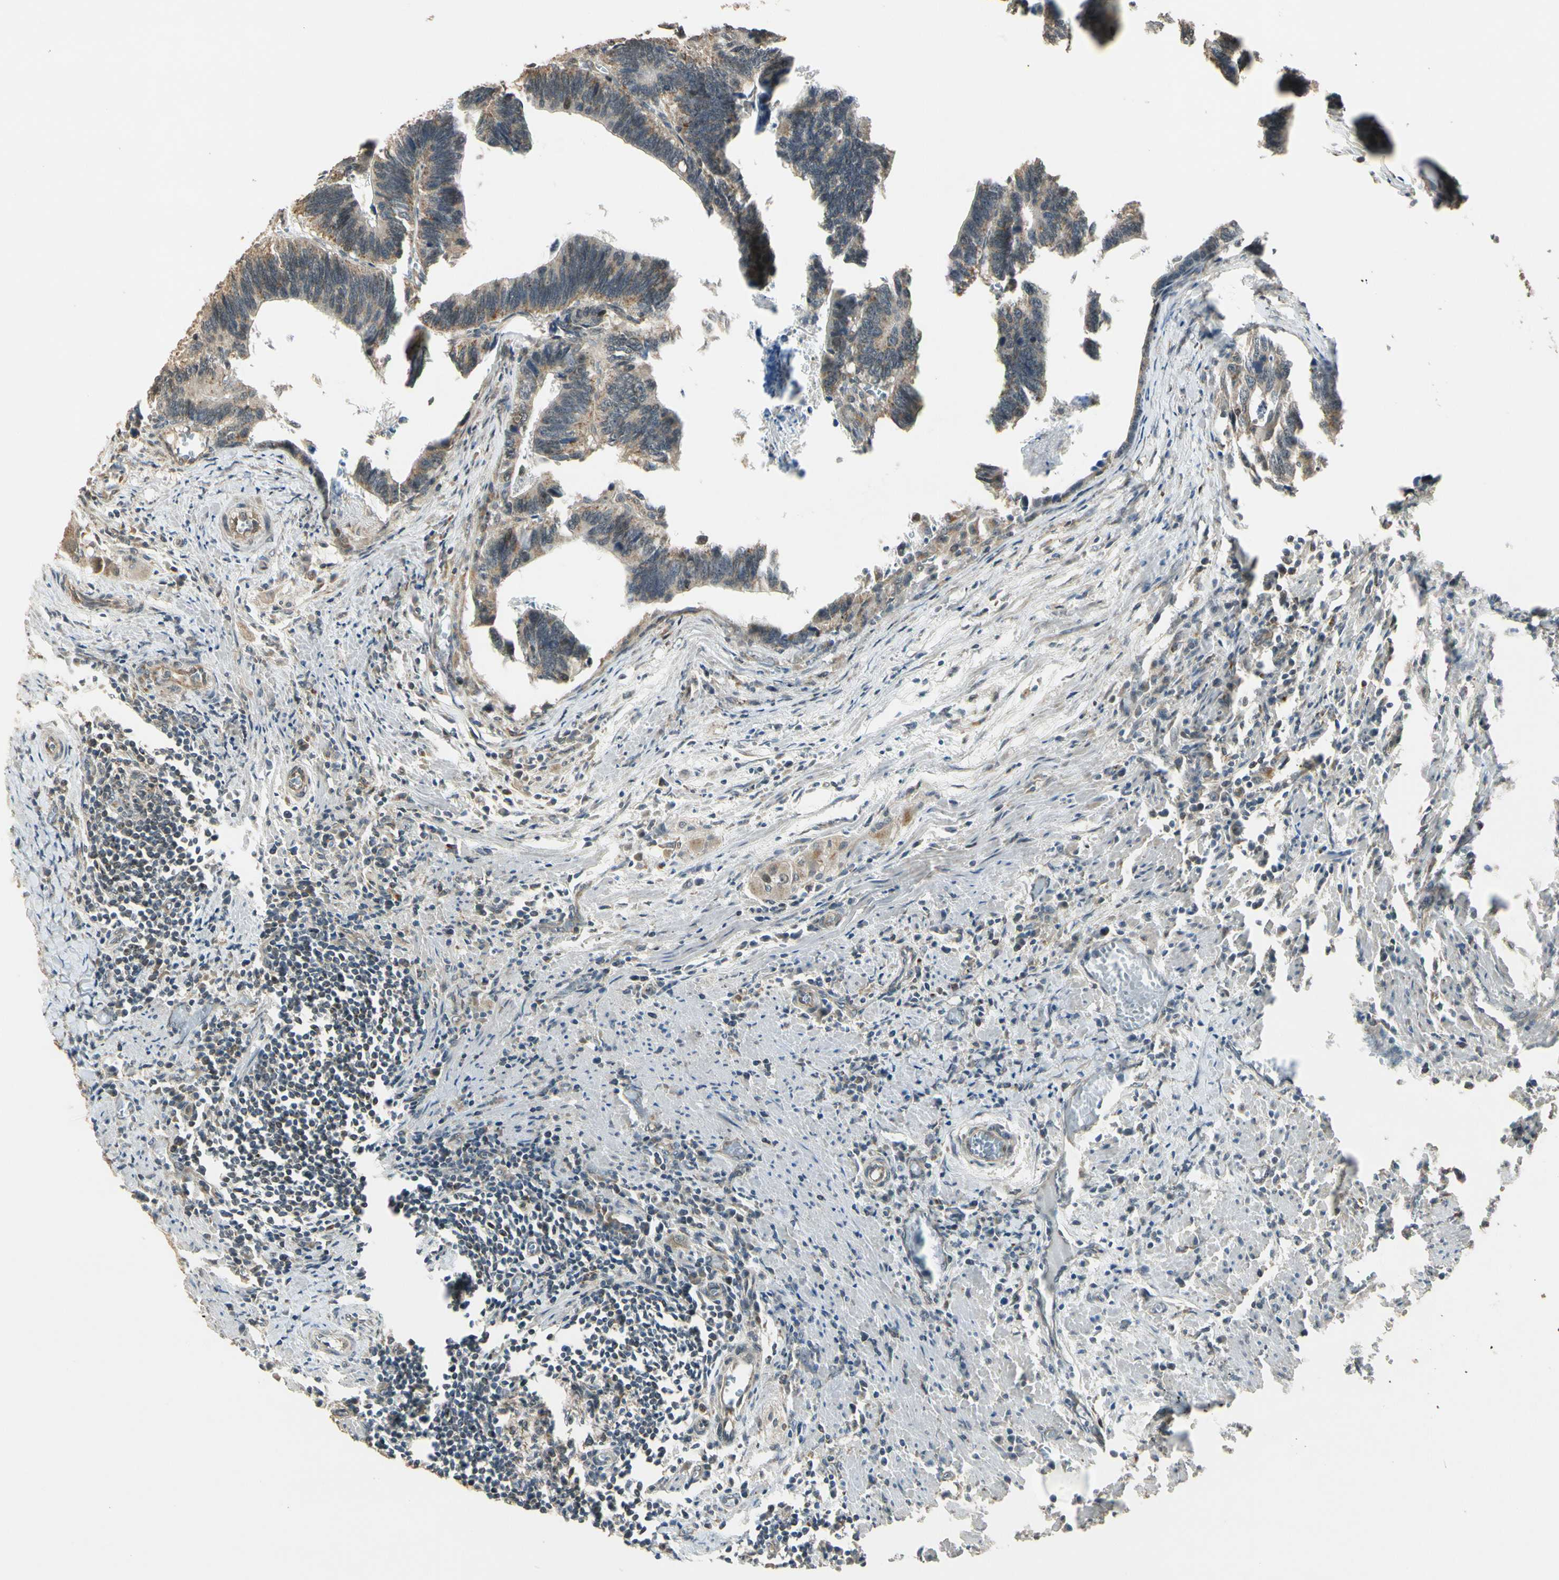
{"staining": {"intensity": "weak", "quantity": "<25%", "location": "cytoplasmic/membranous"}, "tissue": "colorectal cancer", "cell_type": "Tumor cells", "image_type": "cancer", "snomed": [{"axis": "morphology", "description": "Adenocarcinoma, NOS"}, {"axis": "topography", "description": "Colon"}], "caption": "IHC of human colorectal cancer (adenocarcinoma) demonstrates no staining in tumor cells. (Stains: DAB immunohistochemistry with hematoxylin counter stain, Microscopy: brightfield microscopy at high magnification).", "gene": "LAMTOR1", "patient": {"sex": "male", "age": 72}}